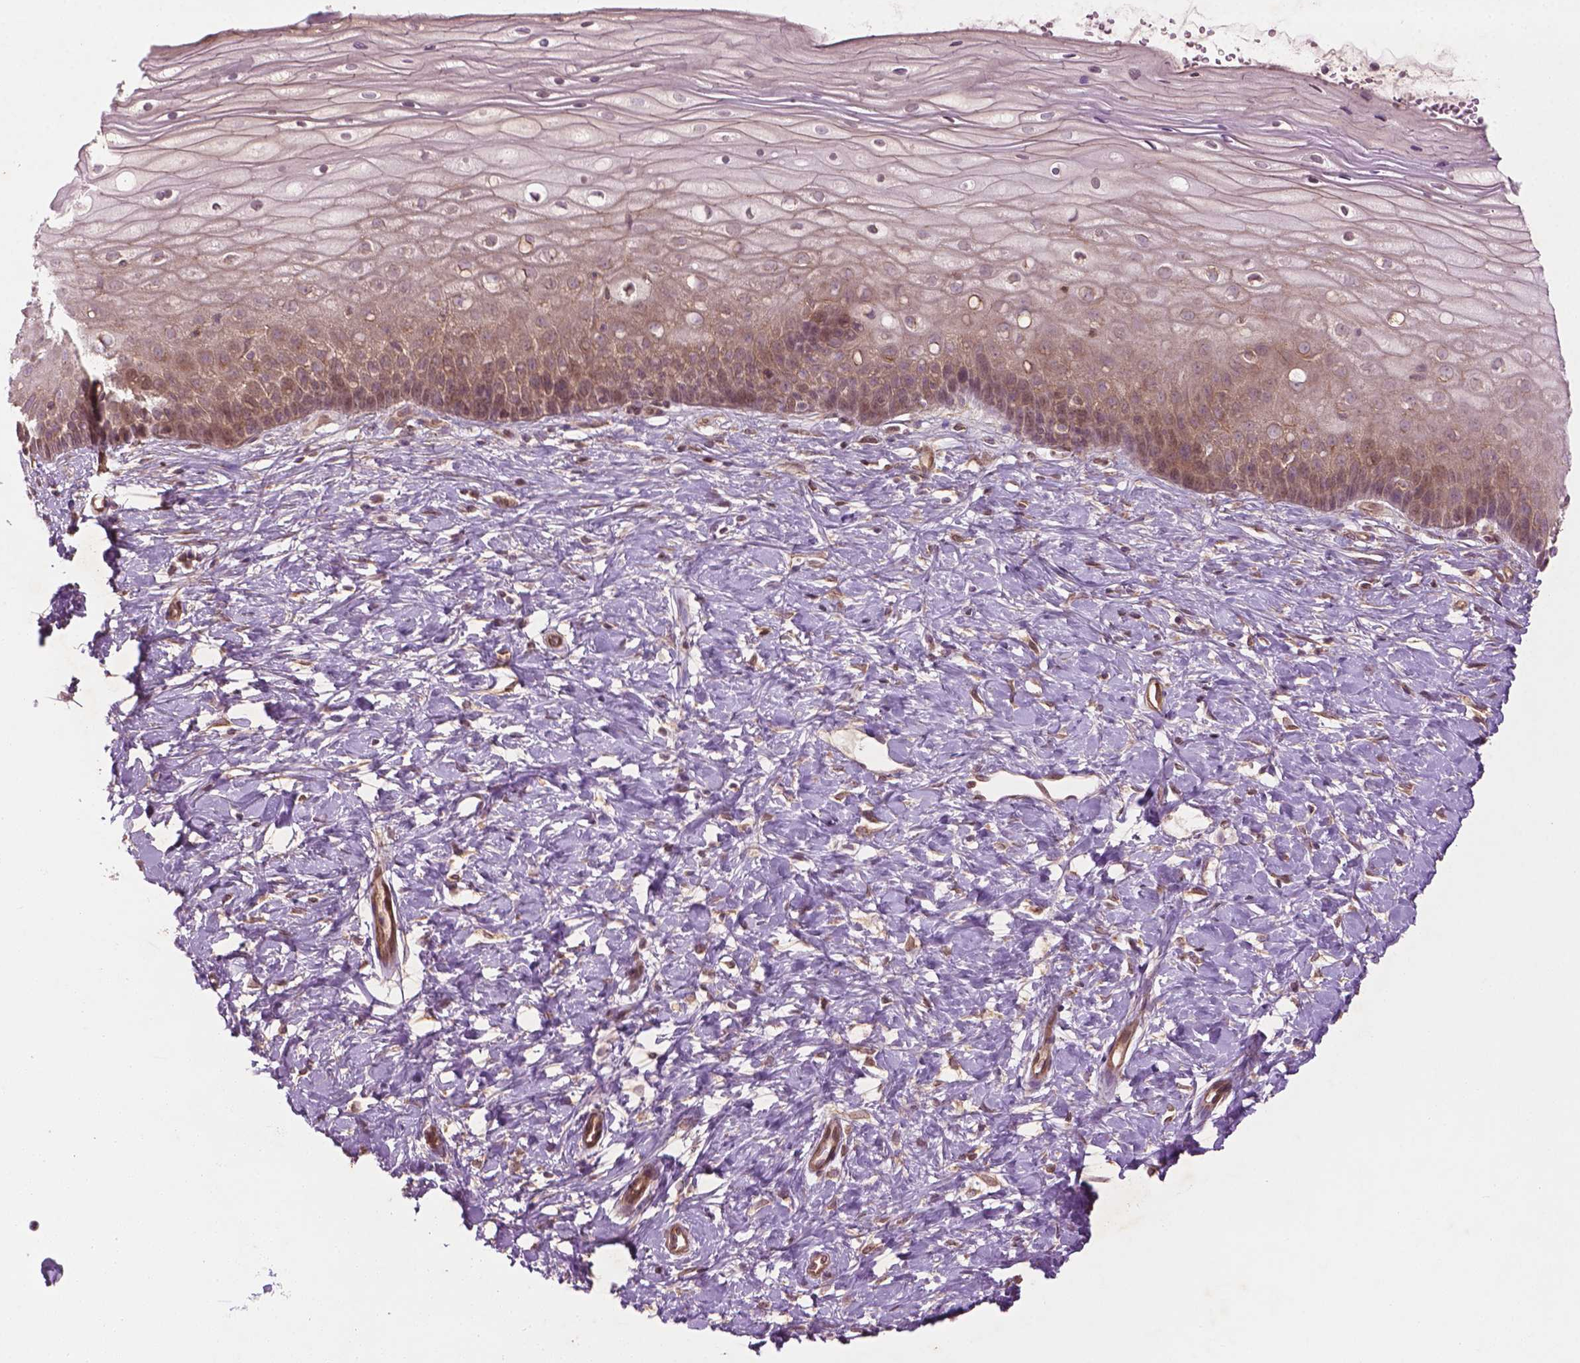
{"staining": {"intensity": "weak", "quantity": ">75%", "location": "cytoplasmic/membranous,nuclear"}, "tissue": "cervix", "cell_type": "Glandular cells", "image_type": "normal", "snomed": [{"axis": "morphology", "description": "Normal tissue, NOS"}, {"axis": "topography", "description": "Cervix"}], "caption": "Weak cytoplasmic/membranous,nuclear expression is appreciated in approximately >75% of glandular cells in unremarkable cervix. (DAB IHC with brightfield microscopy, high magnification).", "gene": "TCHP", "patient": {"sex": "female", "age": 37}}